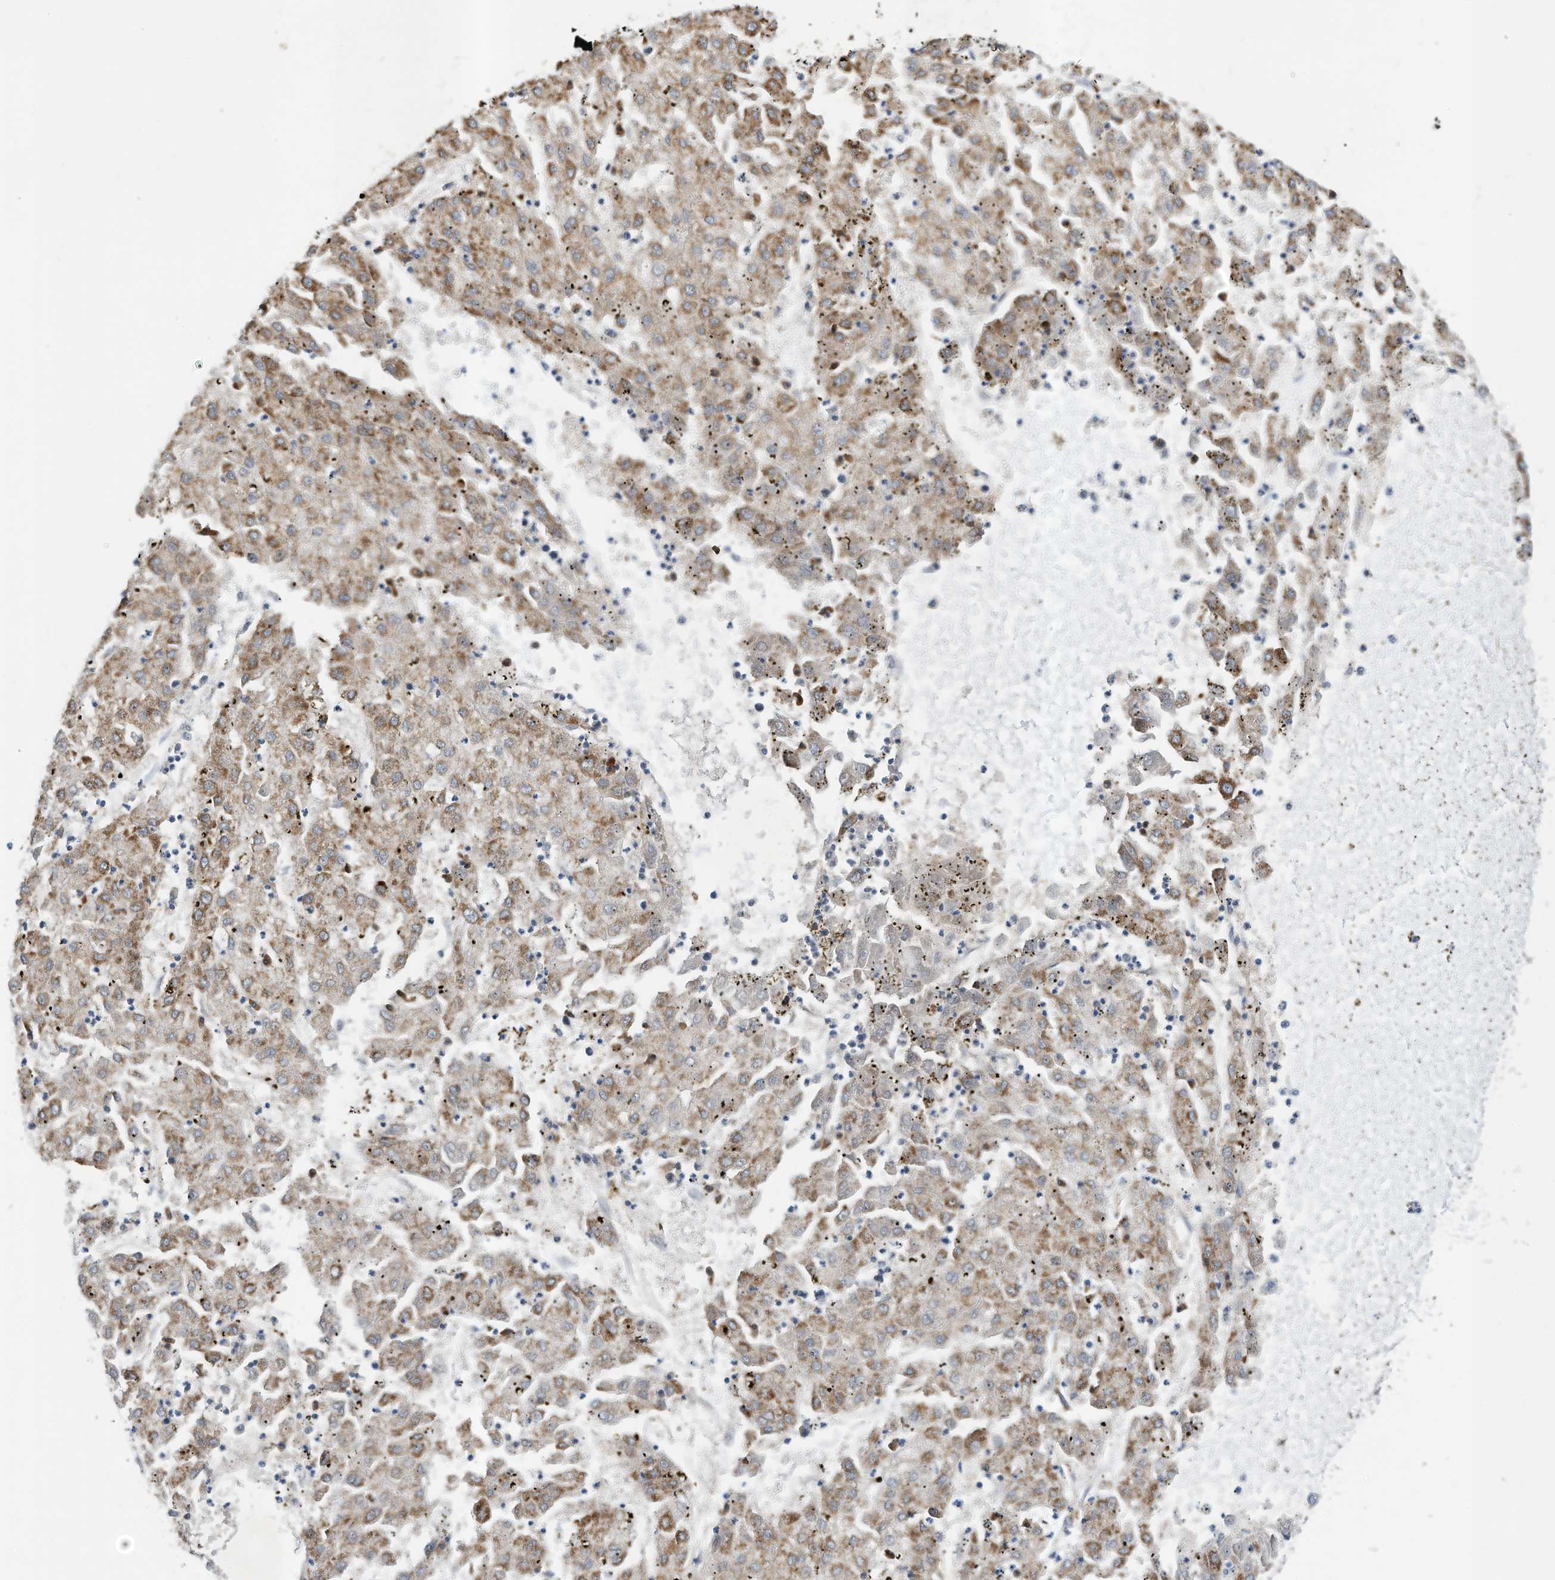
{"staining": {"intensity": "moderate", "quantity": ">75%", "location": "cytoplasmic/membranous"}, "tissue": "liver cancer", "cell_type": "Tumor cells", "image_type": "cancer", "snomed": [{"axis": "morphology", "description": "Carcinoma, Hepatocellular, NOS"}, {"axis": "topography", "description": "Liver"}], "caption": "High-magnification brightfield microscopy of hepatocellular carcinoma (liver) stained with DAB (brown) and counterstained with hematoxylin (blue). tumor cells exhibit moderate cytoplasmic/membranous staining is appreciated in about>75% of cells.", "gene": "ZBTB45", "patient": {"sex": "male", "age": 72}}